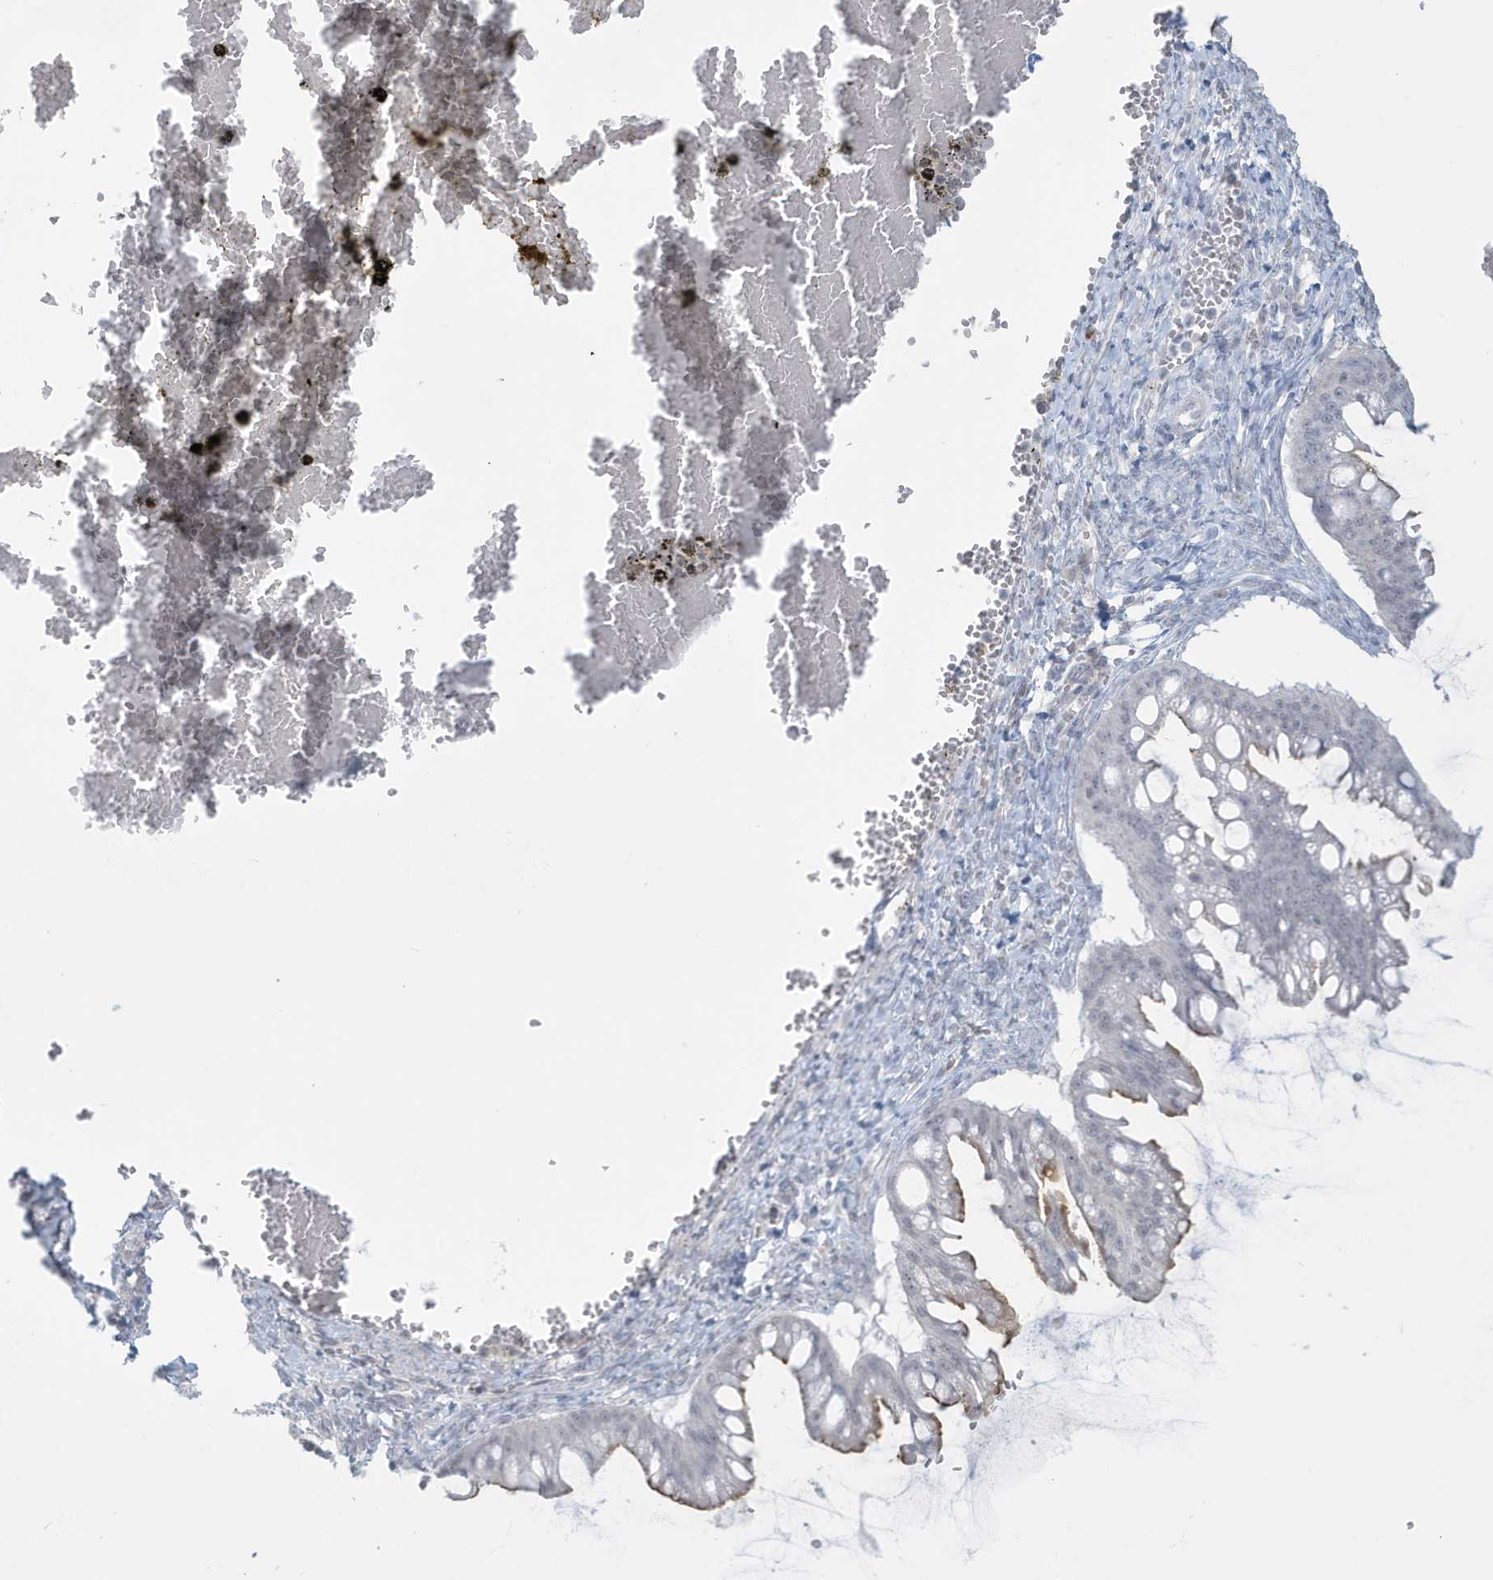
{"staining": {"intensity": "negative", "quantity": "none", "location": "none"}, "tissue": "ovarian cancer", "cell_type": "Tumor cells", "image_type": "cancer", "snomed": [{"axis": "morphology", "description": "Cystadenocarcinoma, mucinous, NOS"}, {"axis": "topography", "description": "Ovary"}], "caption": "Tumor cells show no significant expression in mucinous cystadenocarcinoma (ovarian). (DAB immunohistochemistry (IHC) visualized using brightfield microscopy, high magnification).", "gene": "HERC6", "patient": {"sex": "female", "age": 73}}